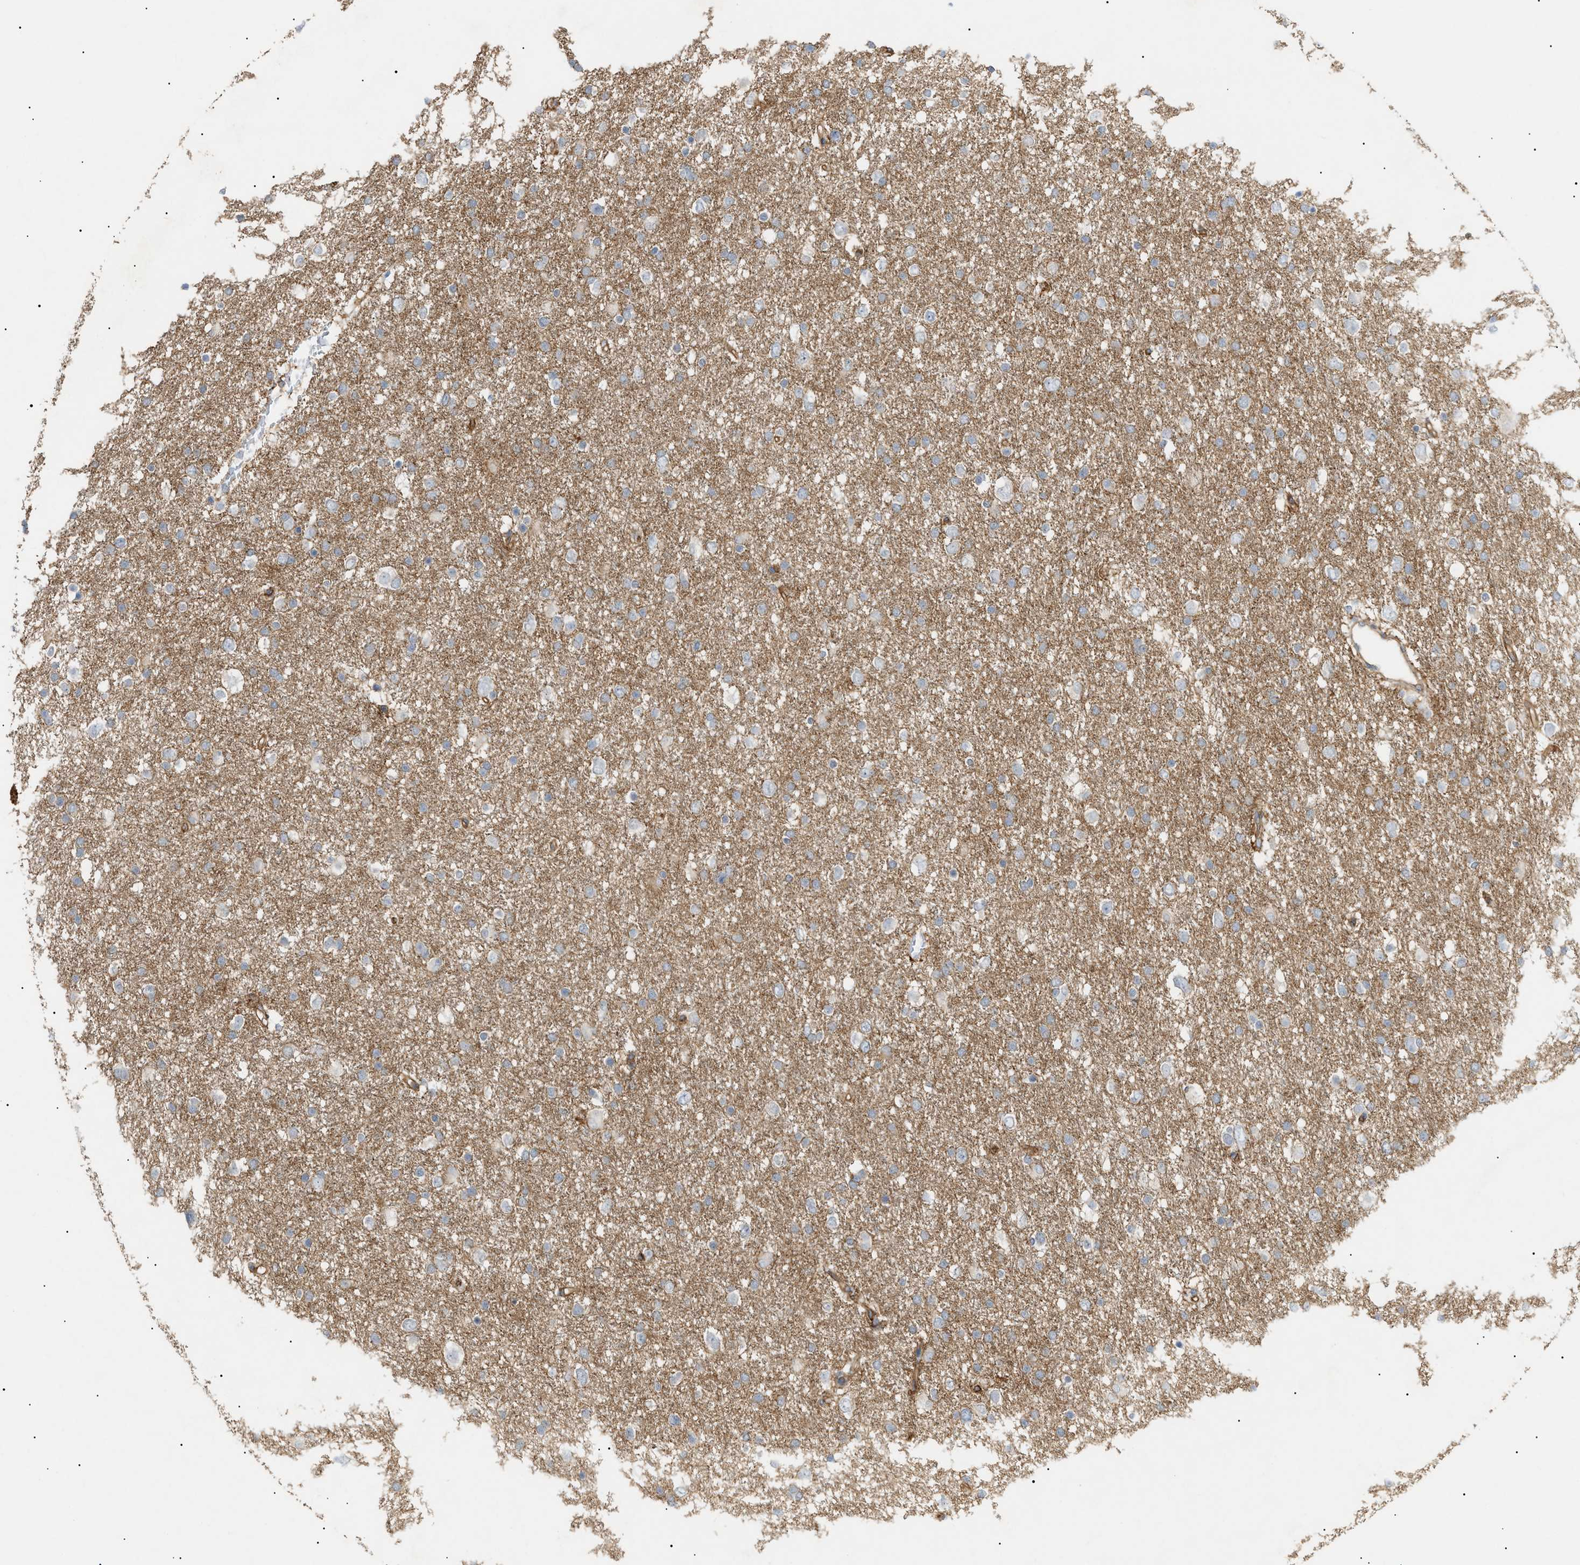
{"staining": {"intensity": "weak", "quantity": "<25%", "location": "cytoplasmic/membranous"}, "tissue": "glioma", "cell_type": "Tumor cells", "image_type": "cancer", "snomed": [{"axis": "morphology", "description": "Glioma, malignant, Low grade"}, {"axis": "topography", "description": "Brain"}], "caption": "Immunohistochemistry (IHC) histopathology image of neoplastic tissue: glioma stained with DAB (3,3'-diaminobenzidine) shows no significant protein positivity in tumor cells.", "gene": "ZFHX2", "patient": {"sex": "female", "age": 37}}